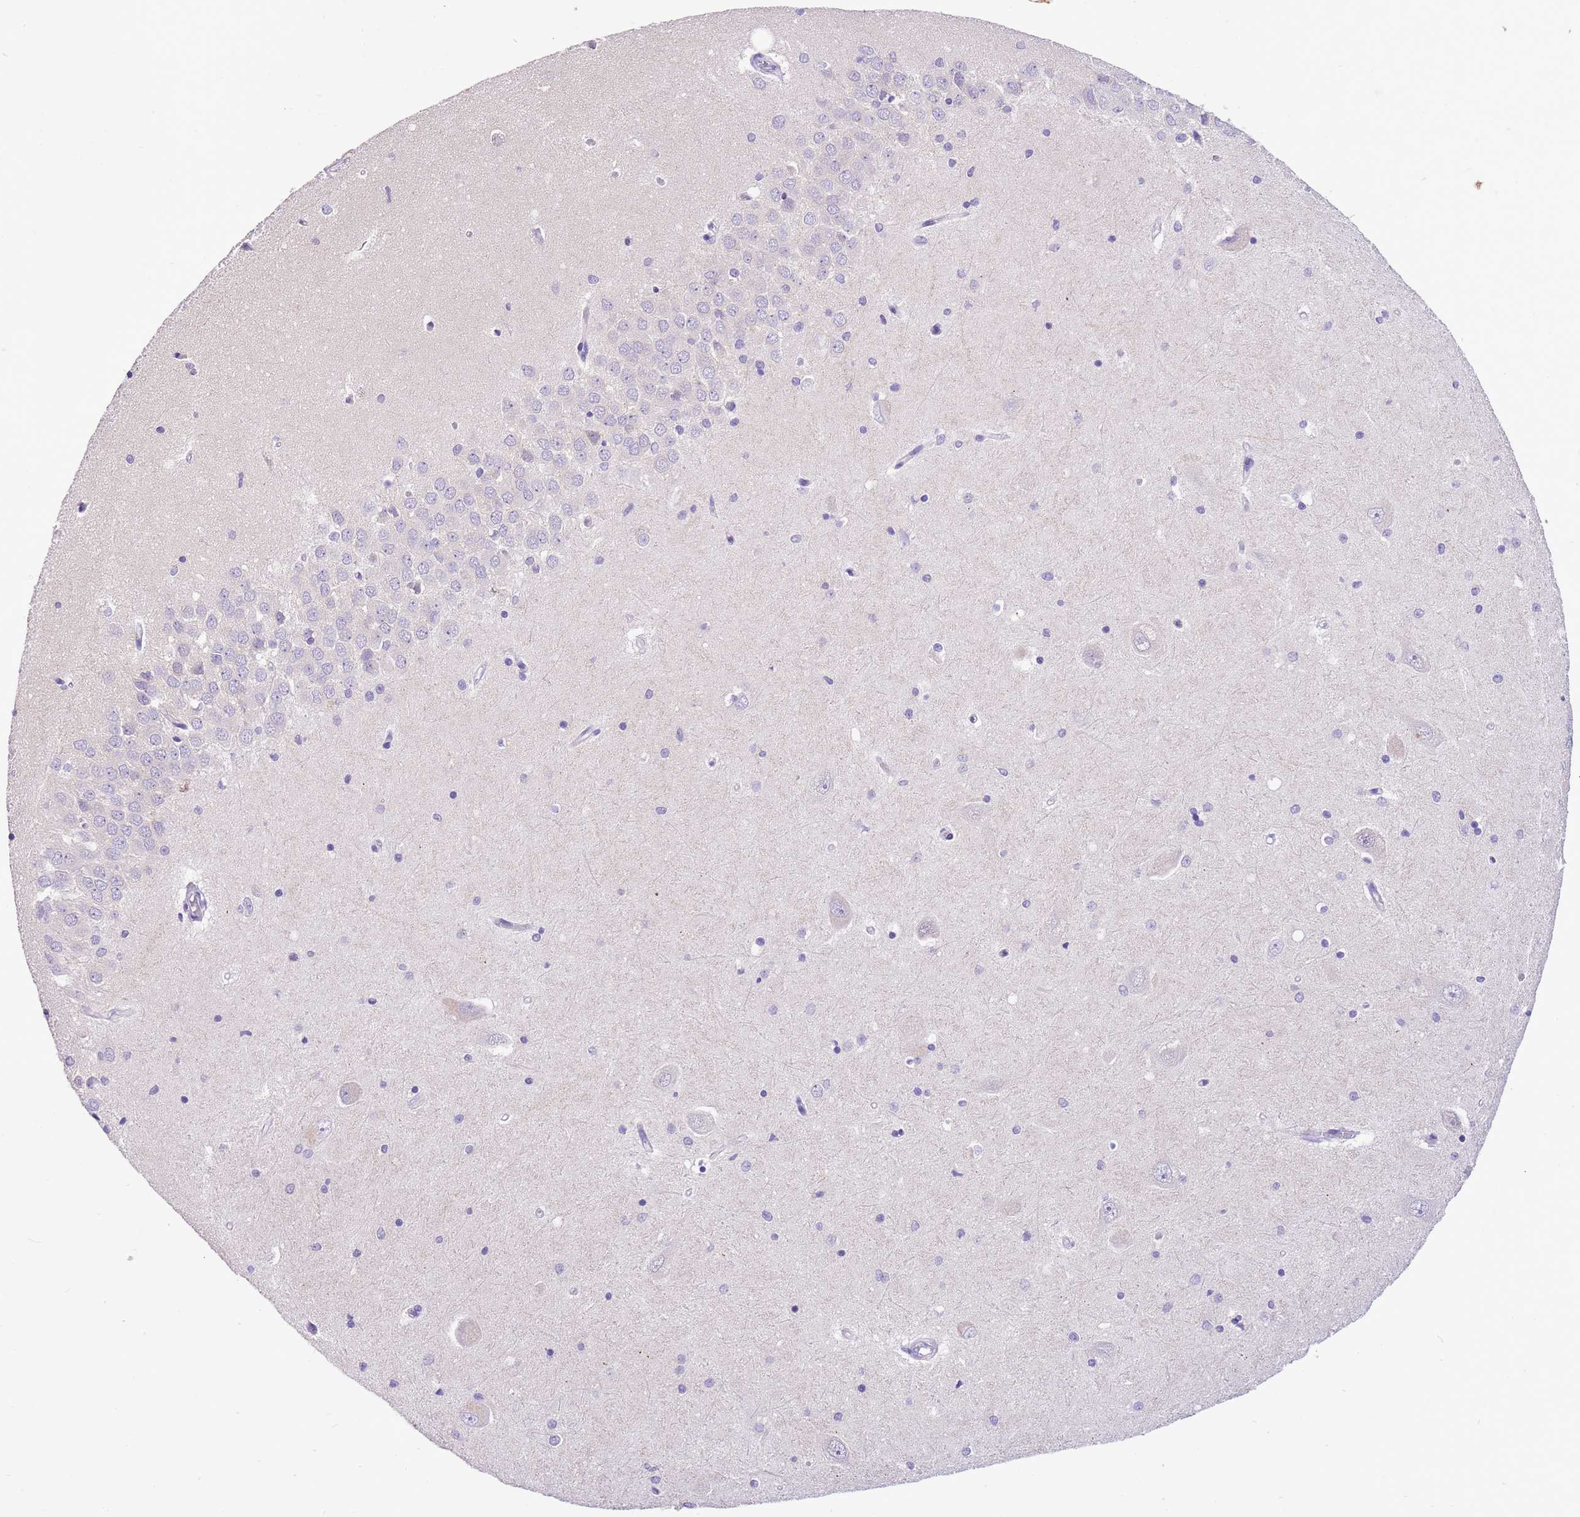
{"staining": {"intensity": "negative", "quantity": "none", "location": "none"}, "tissue": "hippocampus", "cell_type": "Glial cells", "image_type": "normal", "snomed": [{"axis": "morphology", "description": "Normal tissue, NOS"}, {"axis": "topography", "description": "Hippocampus"}], "caption": "Human hippocampus stained for a protein using IHC reveals no positivity in glial cells.", "gene": "R3HDM4", "patient": {"sex": "male", "age": 45}}